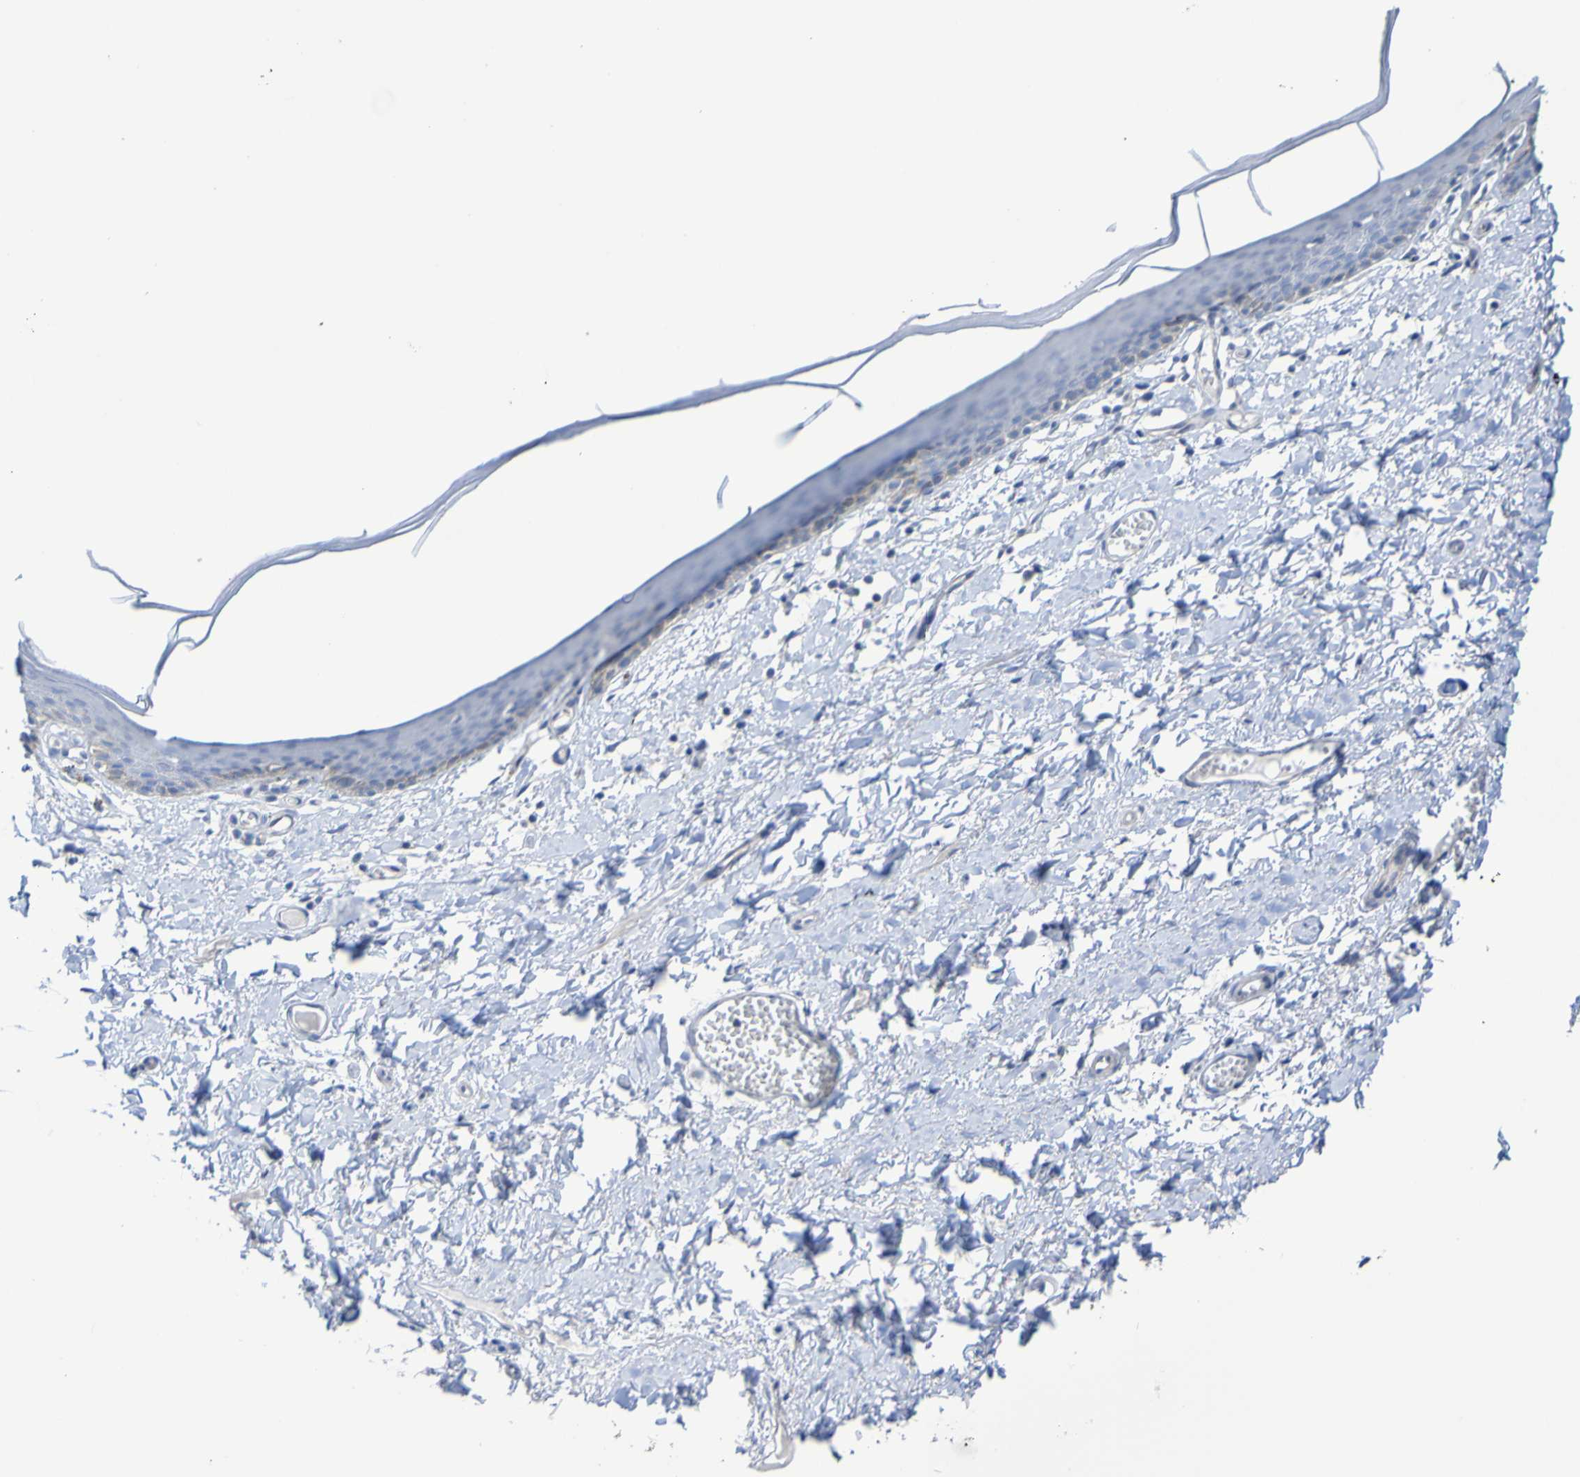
{"staining": {"intensity": "weak", "quantity": "<25%", "location": "cytoplasmic/membranous"}, "tissue": "skin", "cell_type": "Epidermal cells", "image_type": "normal", "snomed": [{"axis": "morphology", "description": "Normal tissue, NOS"}, {"axis": "topography", "description": "Vulva"}], "caption": "DAB (3,3'-diaminobenzidine) immunohistochemical staining of normal human skin demonstrates no significant expression in epidermal cells. (Brightfield microscopy of DAB immunohistochemistry (IHC) at high magnification).", "gene": "ACMSD", "patient": {"sex": "female", "age": 54}}